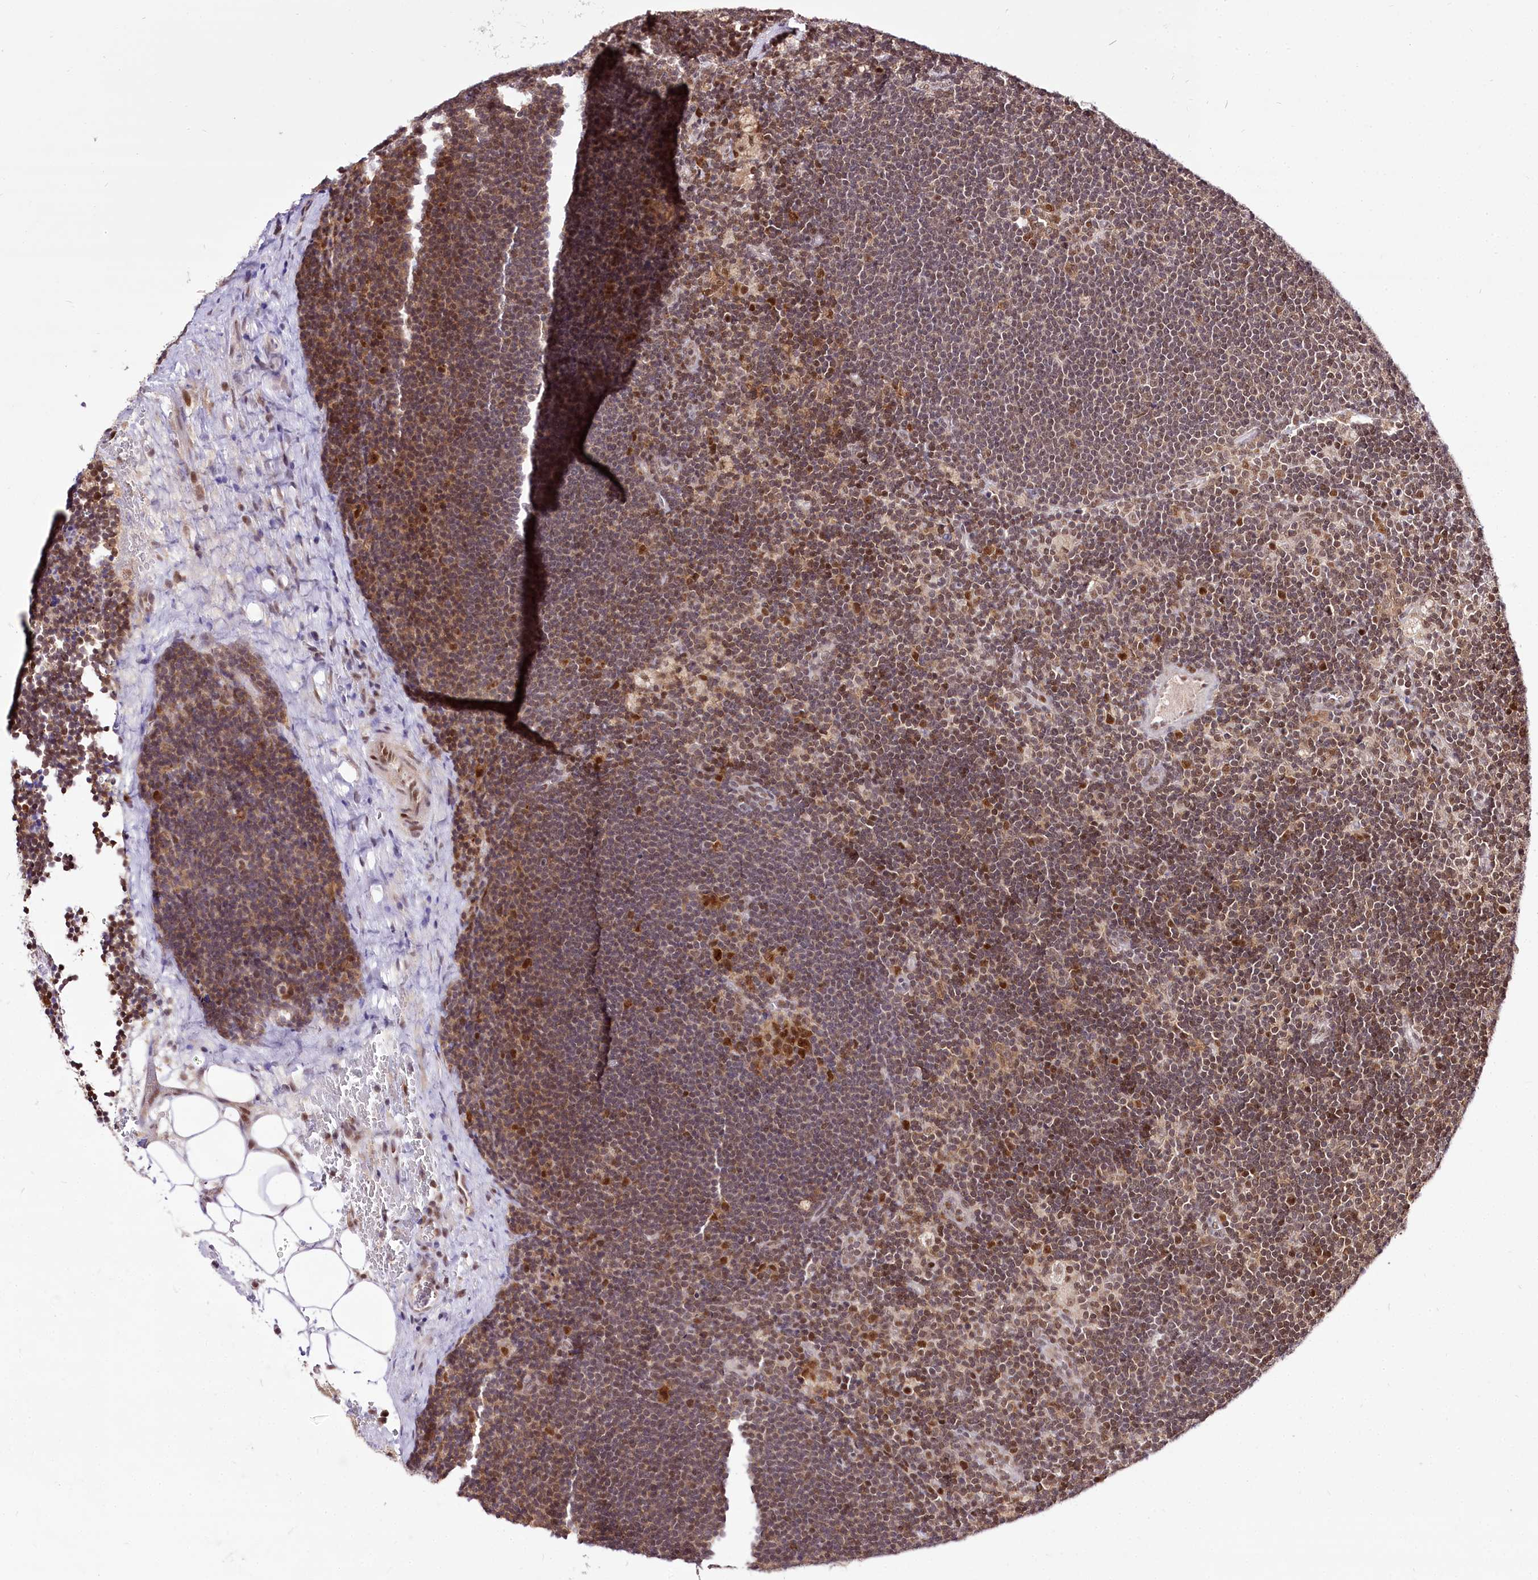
{"staining": {"intensity": "strong", "quantity": "<25%", "location": "cytoplasmic/membranous,nuclear"}, "tissue": "lymph node", "cell_type": "Non-germinal center cells", "image_type": "normal", "snomed": [{"axis": "morphology", "description": "Normal tissue, NOS"}, {"axis": "topography", "description": "Lymph node"}], "caption": "Human lymph node stained for a protein (brown) displays strong cytoplasmic/membranous,nuclear positive staining in approximately <25% of non-germinal center cells.", "gene": "POLA2", "patient": {"sex": "male", "age": 24}}